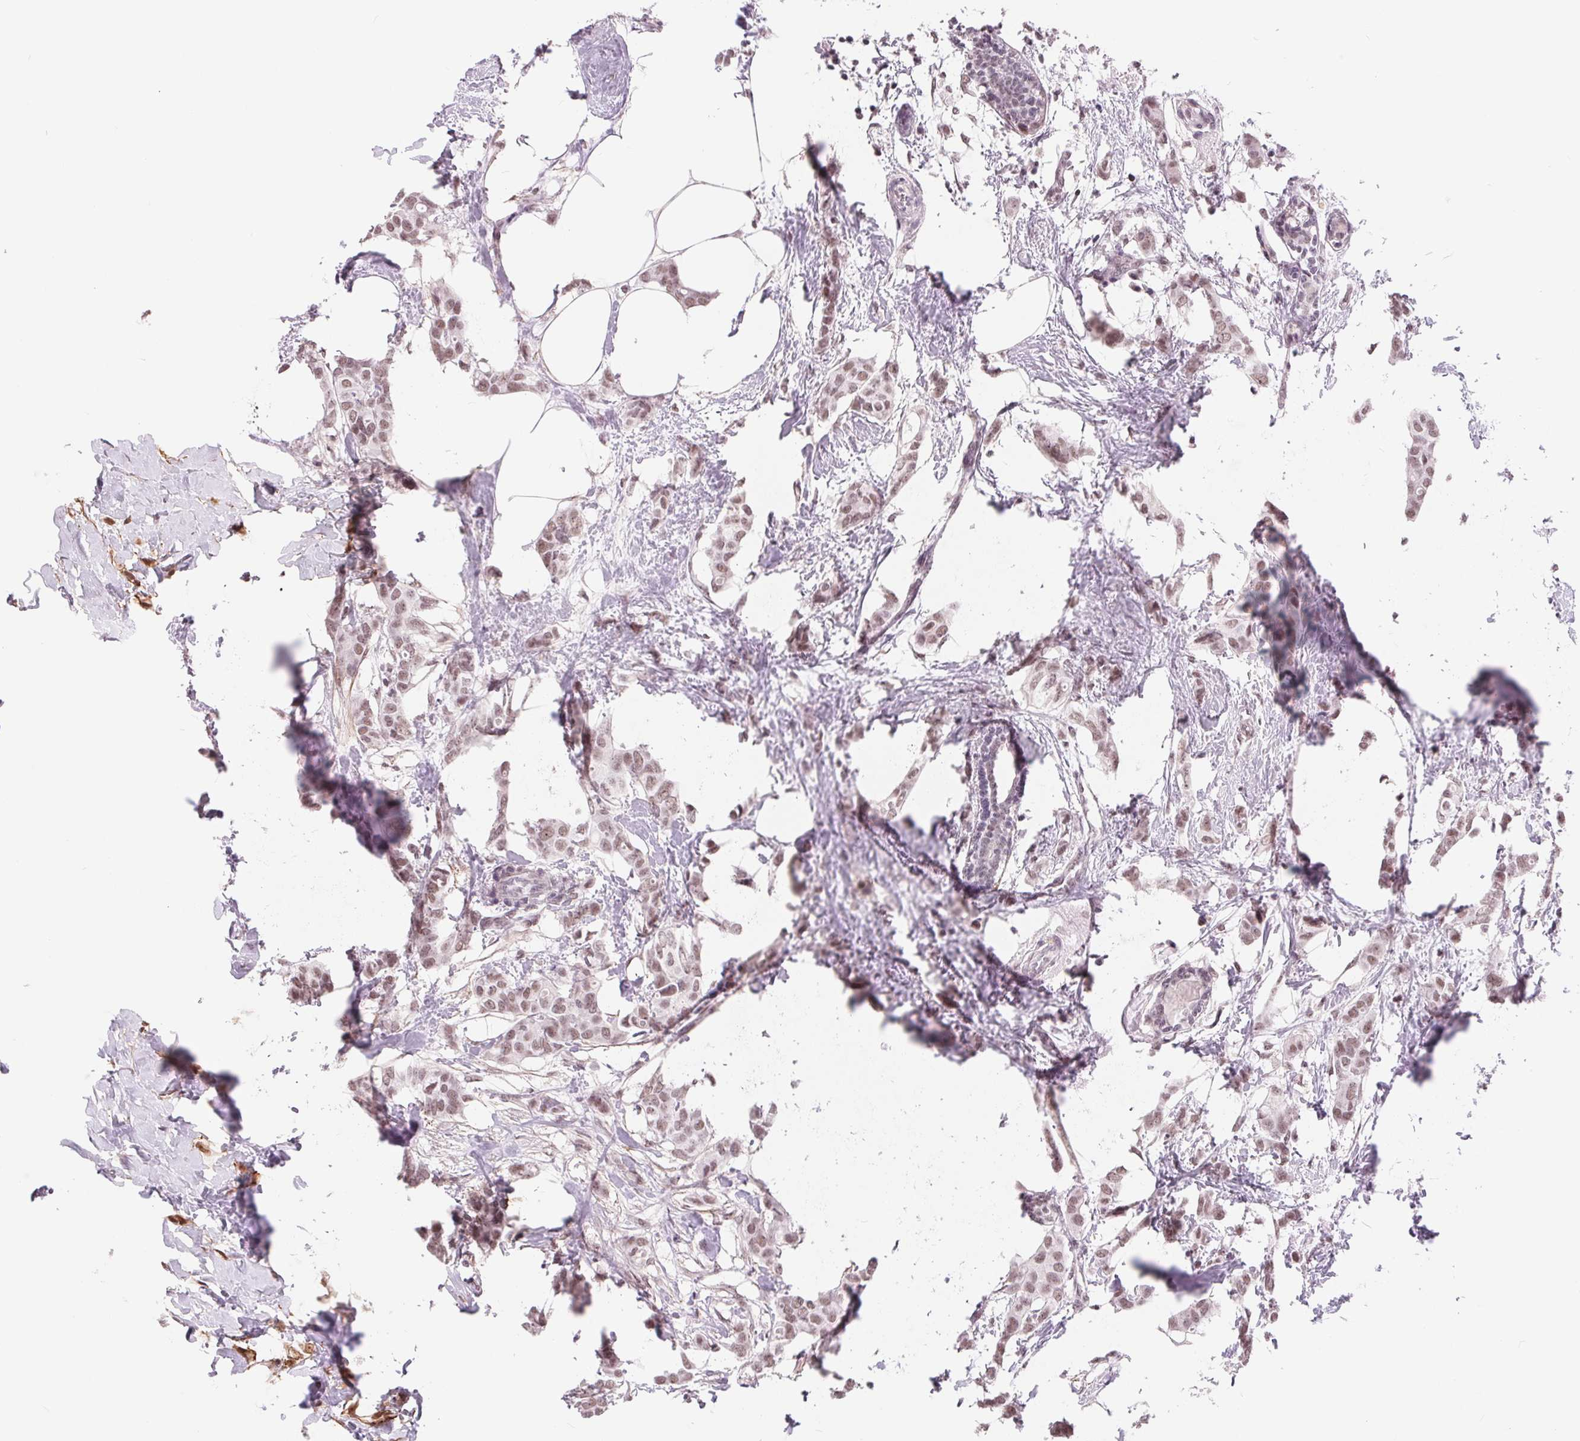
{"staining": {"intensity": "weak", "quantity": ">75%", "location": "nuclear"}, "tissue": "breast cancer", "cell_type": "Tumor cells", "image_type": "cancer", "snomed": [{"axis": "morphology", "description": "Duct carcinoma"}, {"axis": "topography", "description": "Breast"}], "caption": "Protein expression analysis of breast cancer (intraductal carcinoma) demonstrates weak nuclear expression in about >75% of tumor cells. The protein of interest is shown in brown color, while the nuclei are stained blue.", "gene": "BCAT1", "patient": {"sex": "female", "age": 62}}